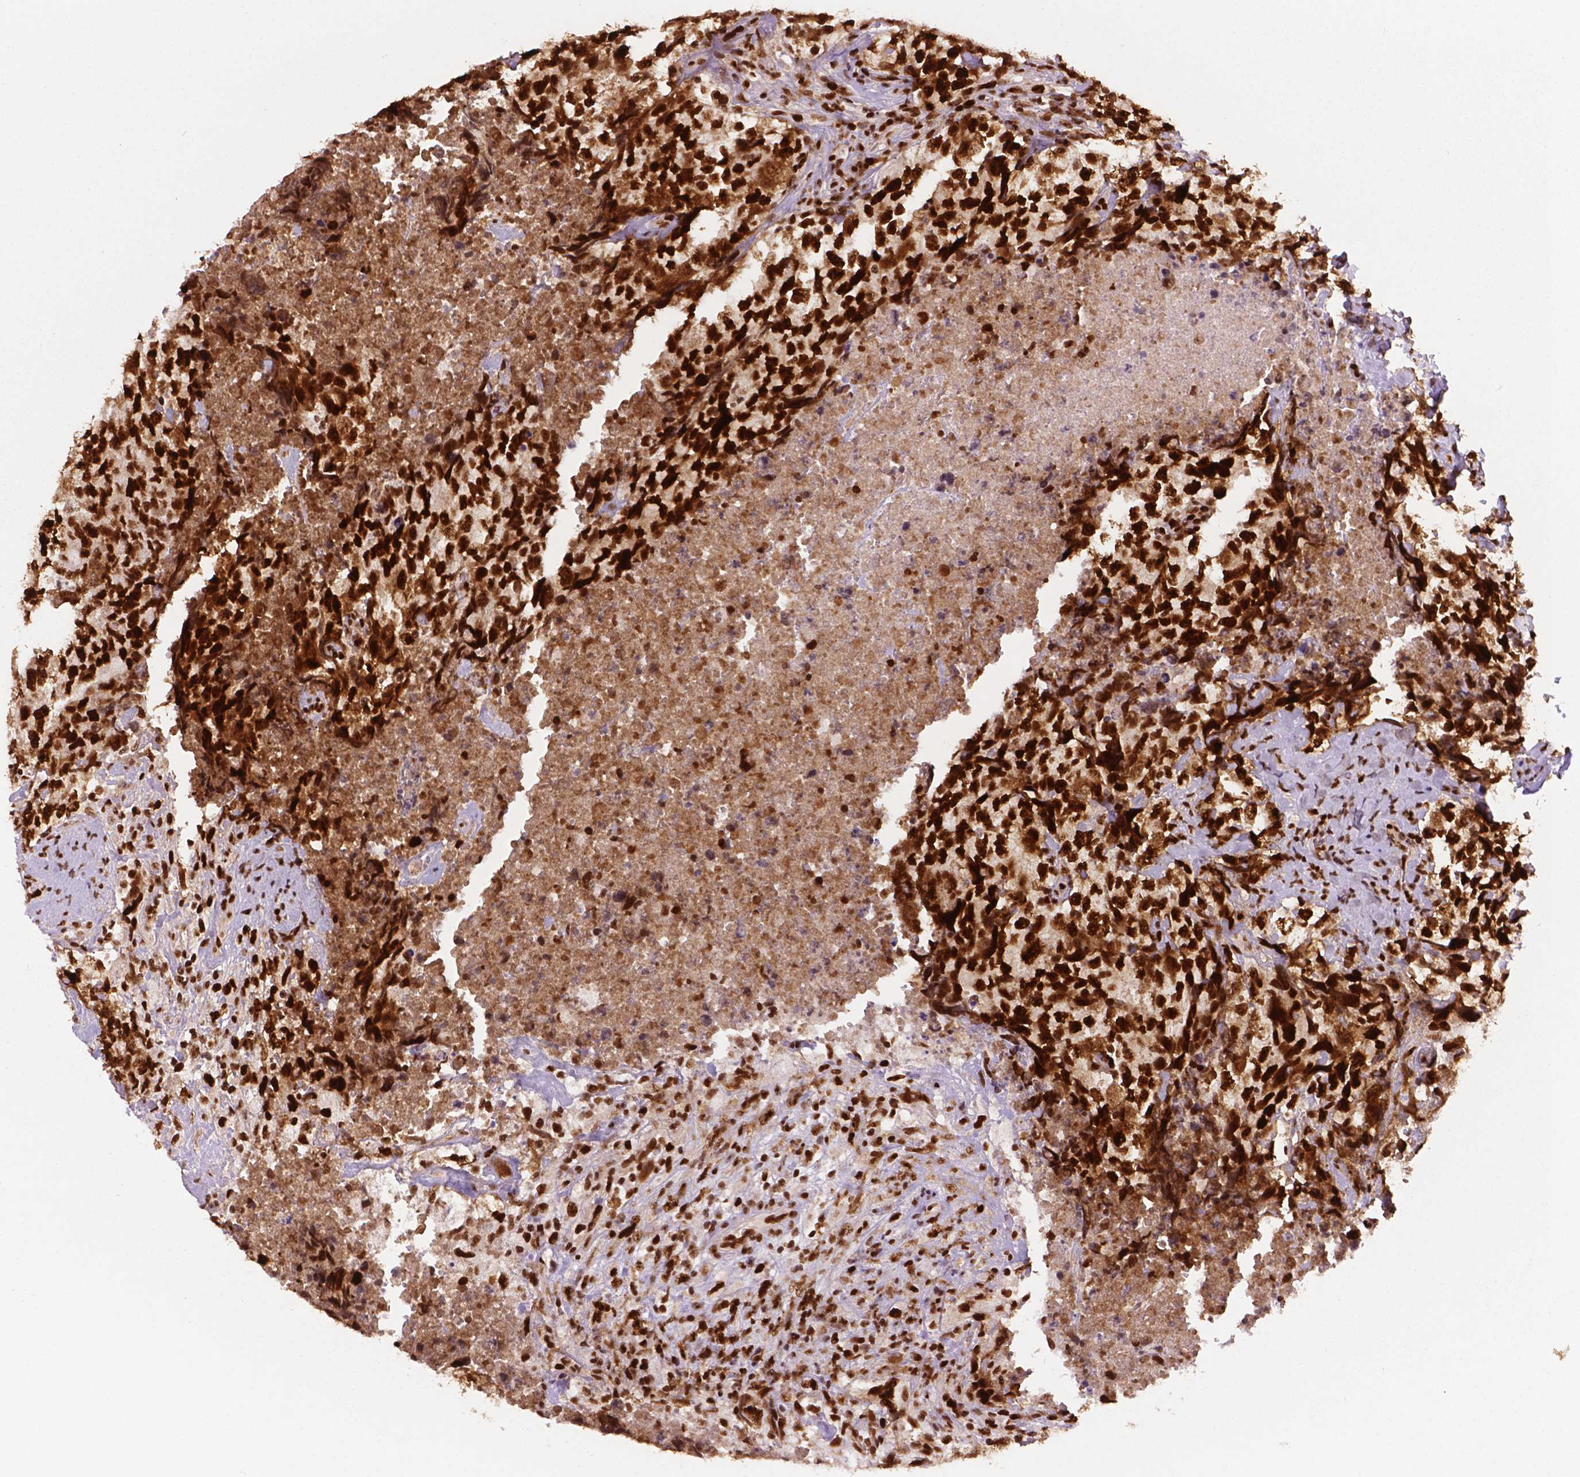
{"staining": {"intensity": "strong", "quantity": ">75%", "location": "nuclear"}, "tissue": "testis cancer", "cell_type": "Tumor cells", "image_type": "cancer", "snomed": [{"axis": "morphology", "description": "Carcinoma, Embryonal, NOS"}, {"axis": "topography", "description": "Testis"}], "caption": "A photomicrograph showing strong nuclear staining in about >75% of tumor cells in testis embryonal carcinoma, as visualized by brown immunohistochemical staining.", "gene": "MLH1", "patient": {"sex": "male", "age": 24}}